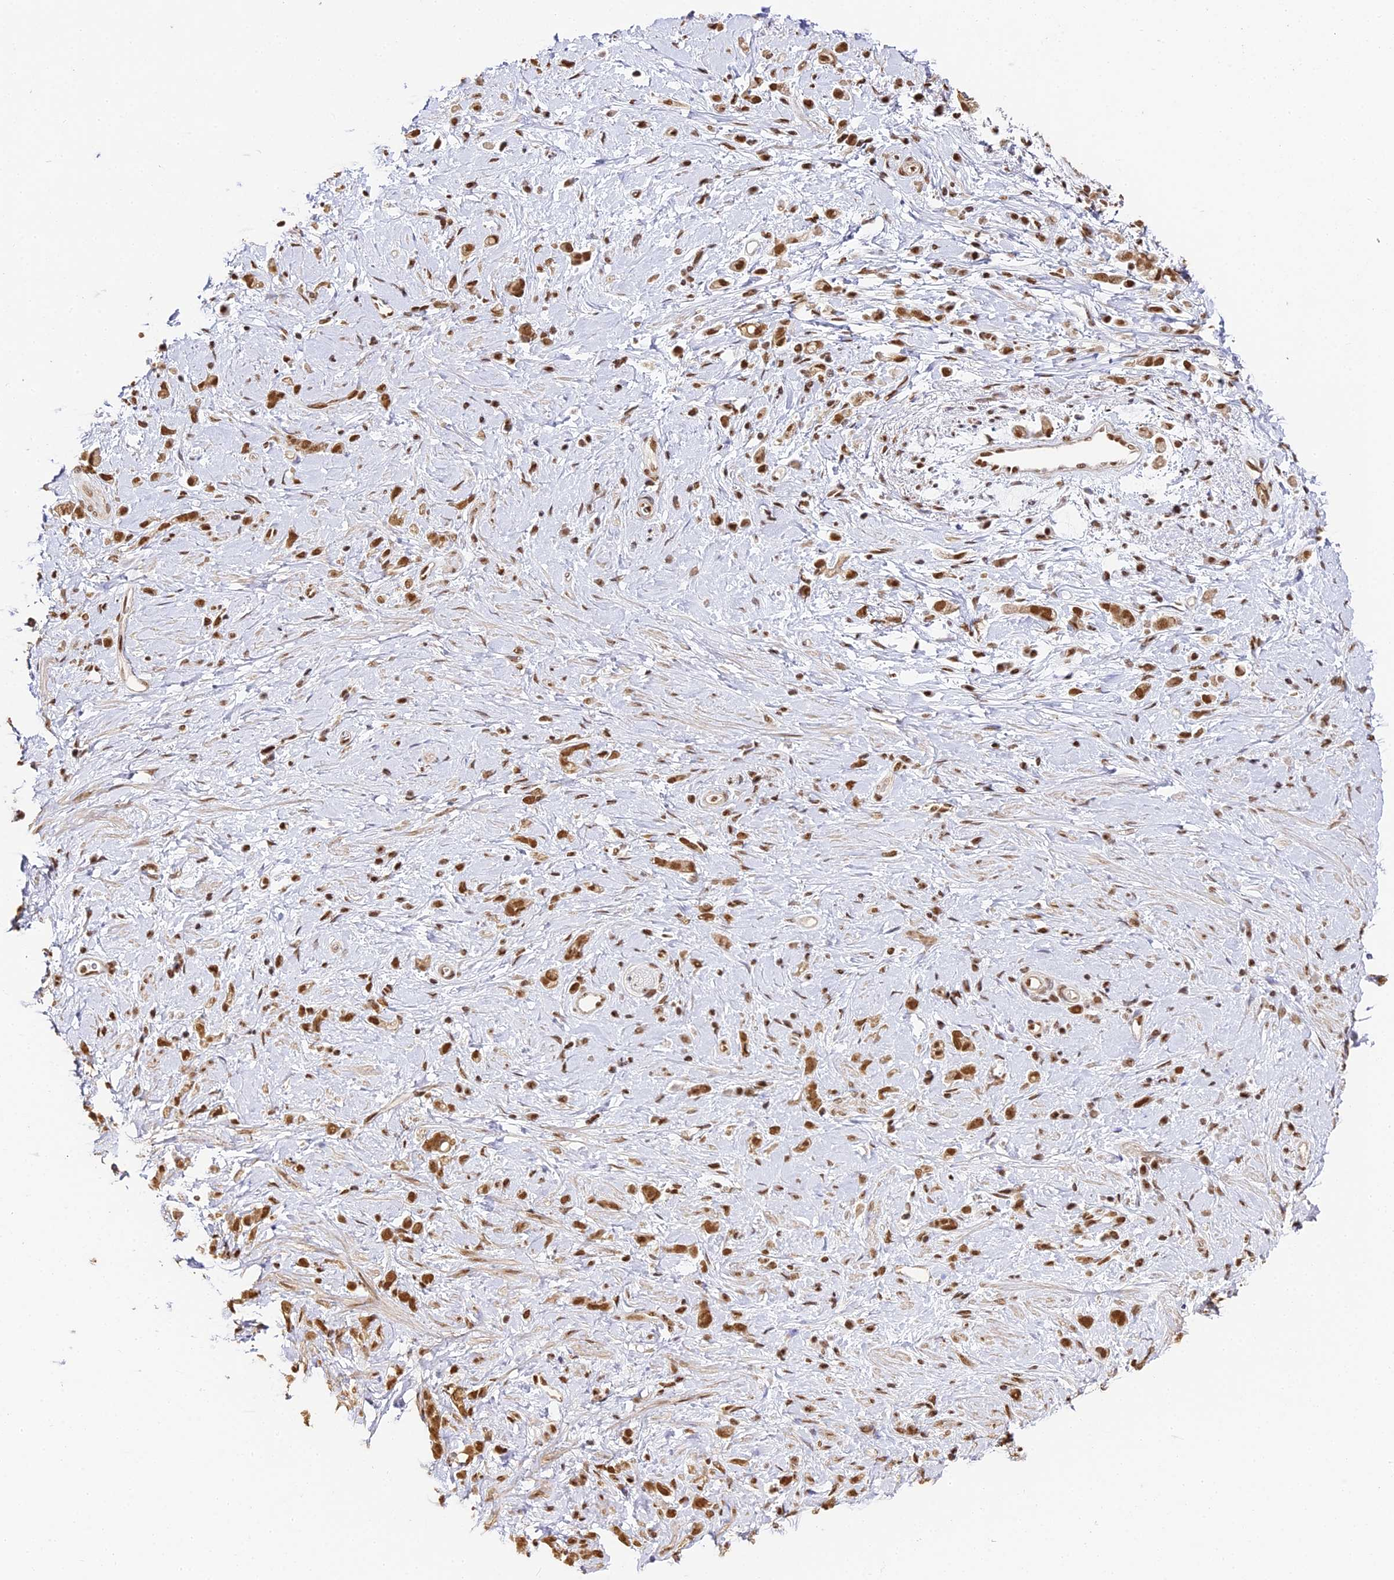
{"staining": {"intensity": "strong", "quantity": ">75%", "location": "cytoplasmic/membranous,nuclear"}, "tissue": "stomach cancer", "cell_type": "Tumor cells", "image_type": "cancer", "snomed": [{"axis": "morphology", "description": "Adenocarcinoma, NOS"}, {"axis": "topography", "description": "Stomach"}], "caption": "Adenocarcinoma (stomach) stained with DAB (3,3'-diaminobenzidine) immunohistochemistry demonstrates high levels of strong cytoplasmic/membranous and nuclear staining in approximately >75% of tumor cells.", "gene": "HNRNPA1", "patient": {"sex": "female", "age": 60}}